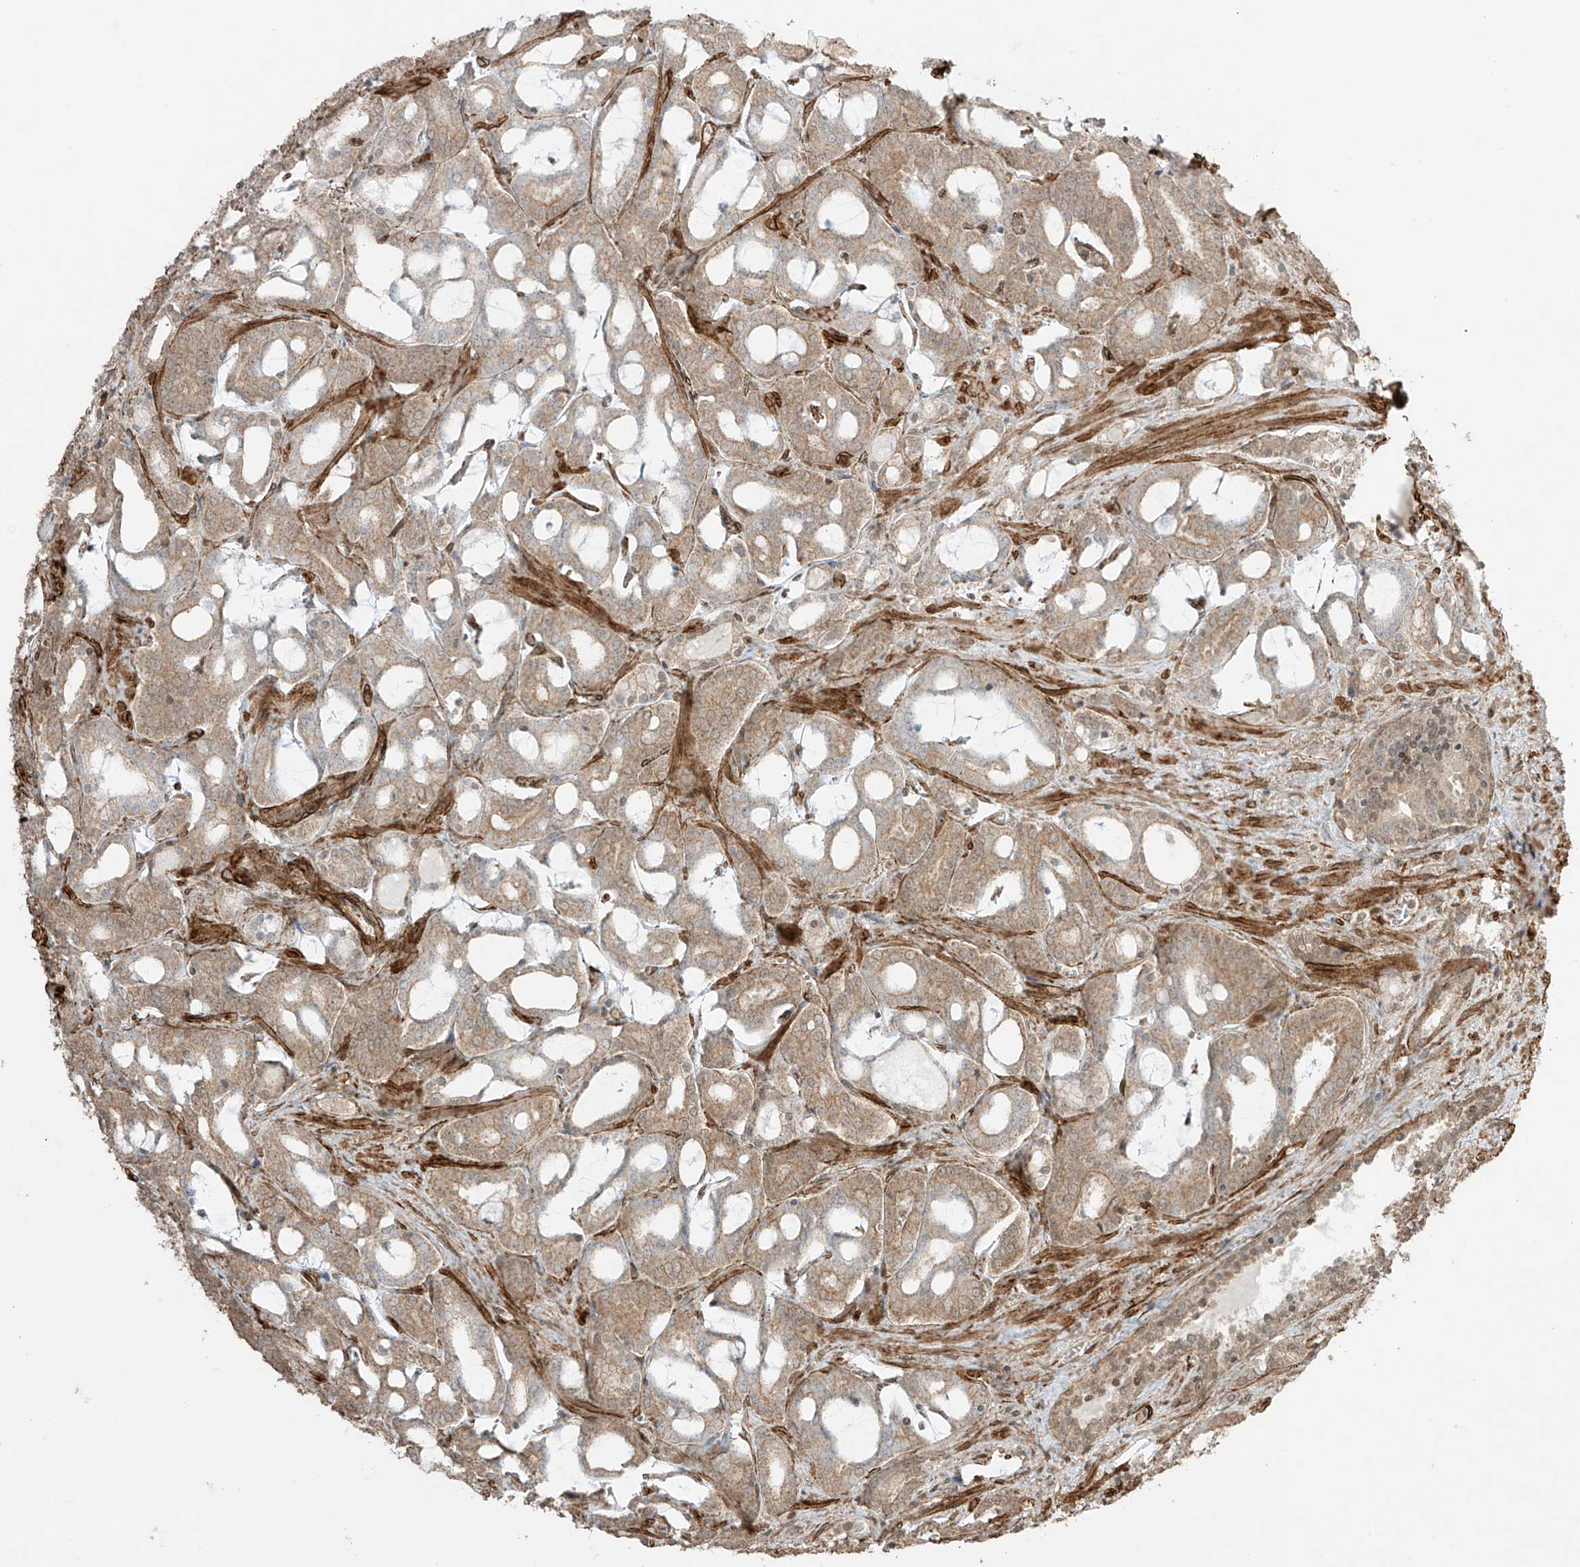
{"staining": {"intensity": "moderate", "quantity": ">75%", "location": "cytoplasmic/membranous"}, "tissue": "prostate cancer", "cell_type": "Tumor cells", "image_type": "cancer", "snomed": [{"axis": "morphology", "description": "Adenocarcinoma, High grade"}, {"axis": "topography", "description": "Prostate and seminal vesicle, NOS"}], "caption": "The image reveals immunohistochemical staining of prostate cancer (high-grade adenocarcinoma). There is moderate cytoplasmic/membranous expression is identified in approximately >75% of tumor cells.", "gene": "TTLL5", "patient": {"sex": "male", "age": 67}}